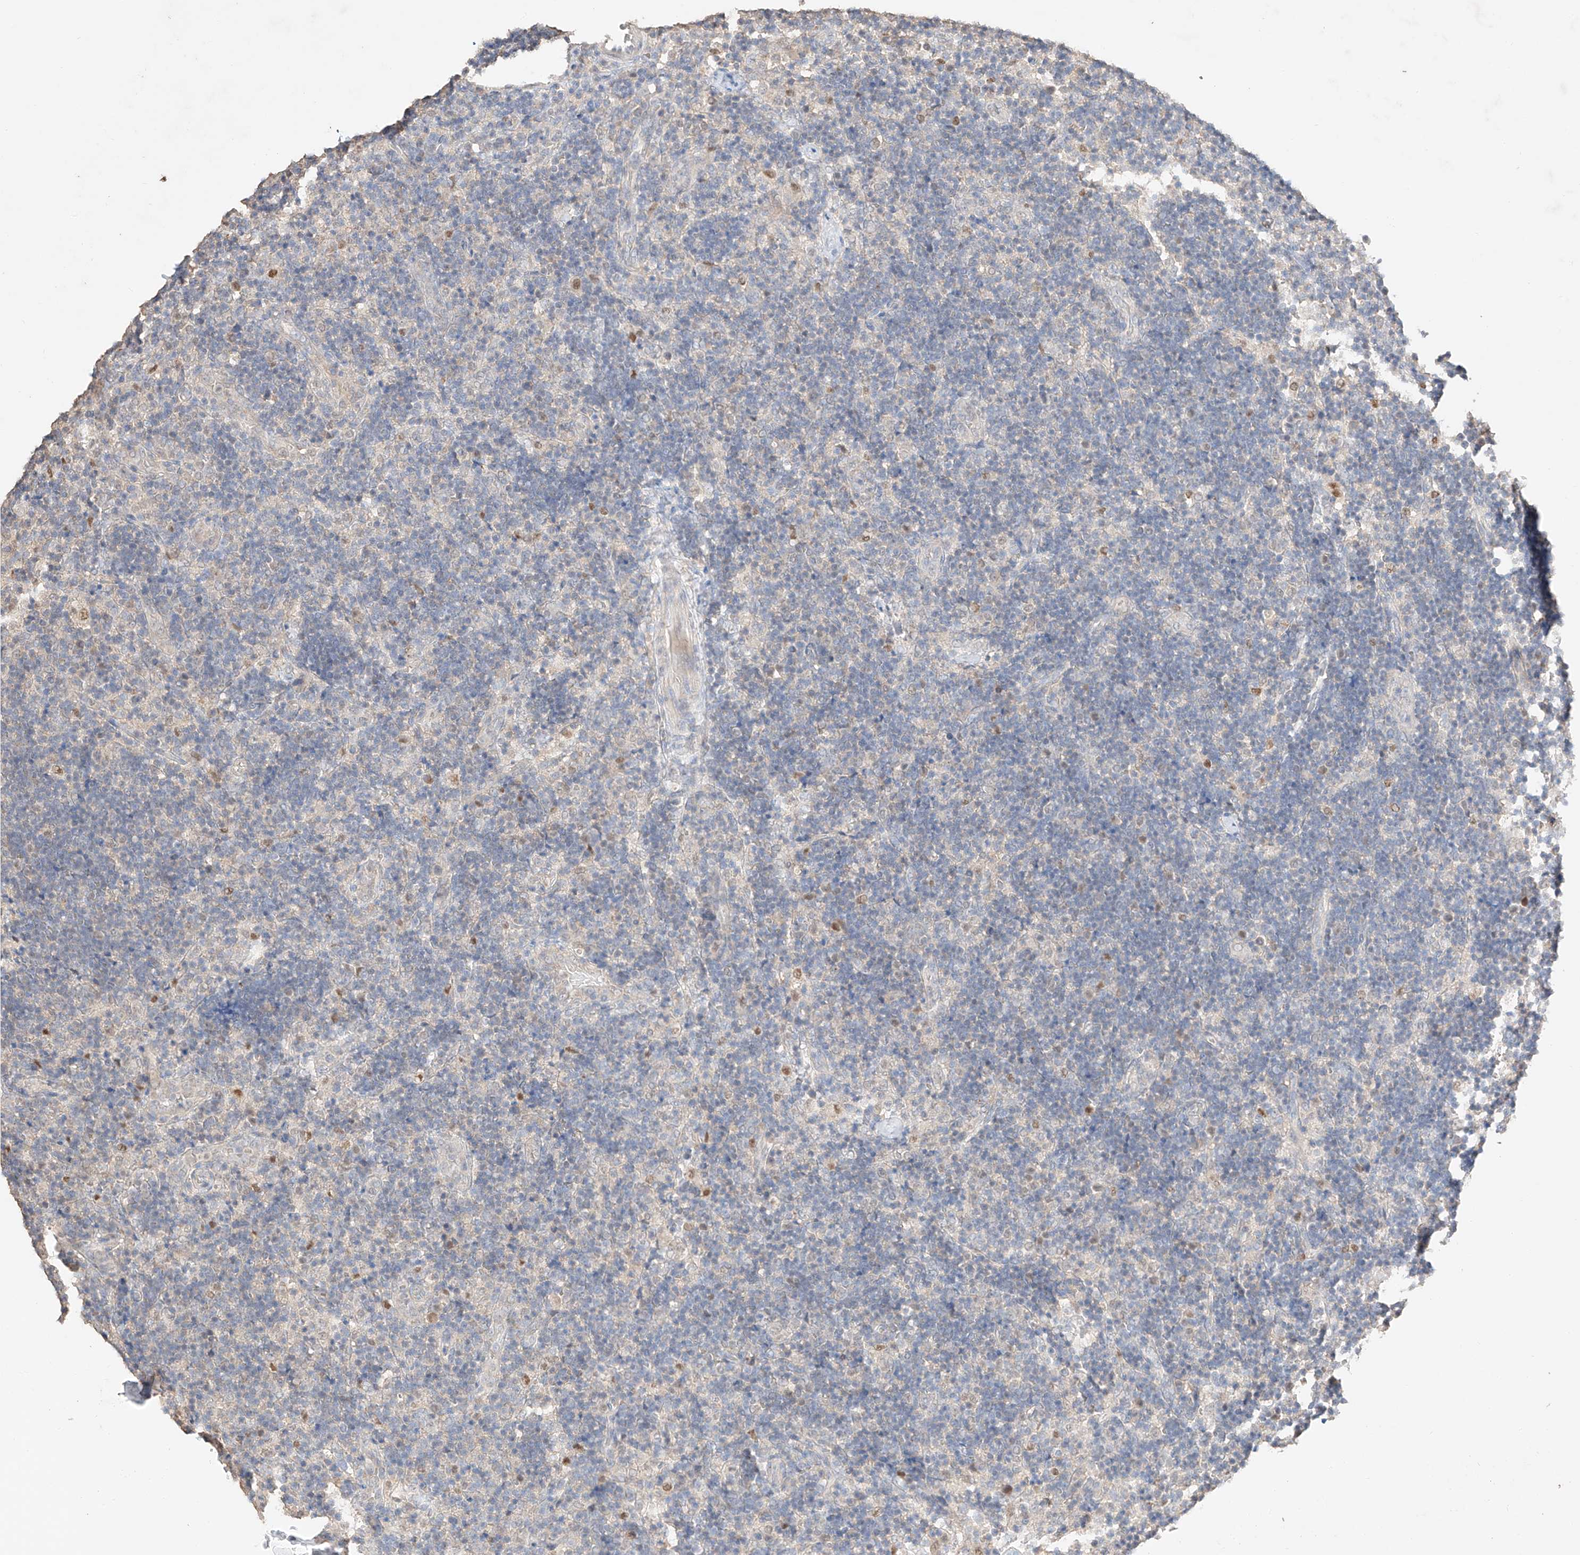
{"staining": {"intensity": "moderate", "quantity": "<25%", "location": "nuclear"}, "tissue": "lymph node", "cell_type": "Germinal center cells", "image_type": "normal", "snomed": [{"axis": "morphology", "description": "Normal tissue, NOS"}, {"axis": "topography", "description": "Lymph node"}], "caption": "High-magnification brightfield microscopy of benign lymph node stained with DAB (brown) and counterstained with hematoxylin (blue). germinal center cells exhibit moderate nuclear positivity is appreciated in approximately<25% of cells.", "gene": "APIP", "patient": {"sex": "female", "age": 22}}